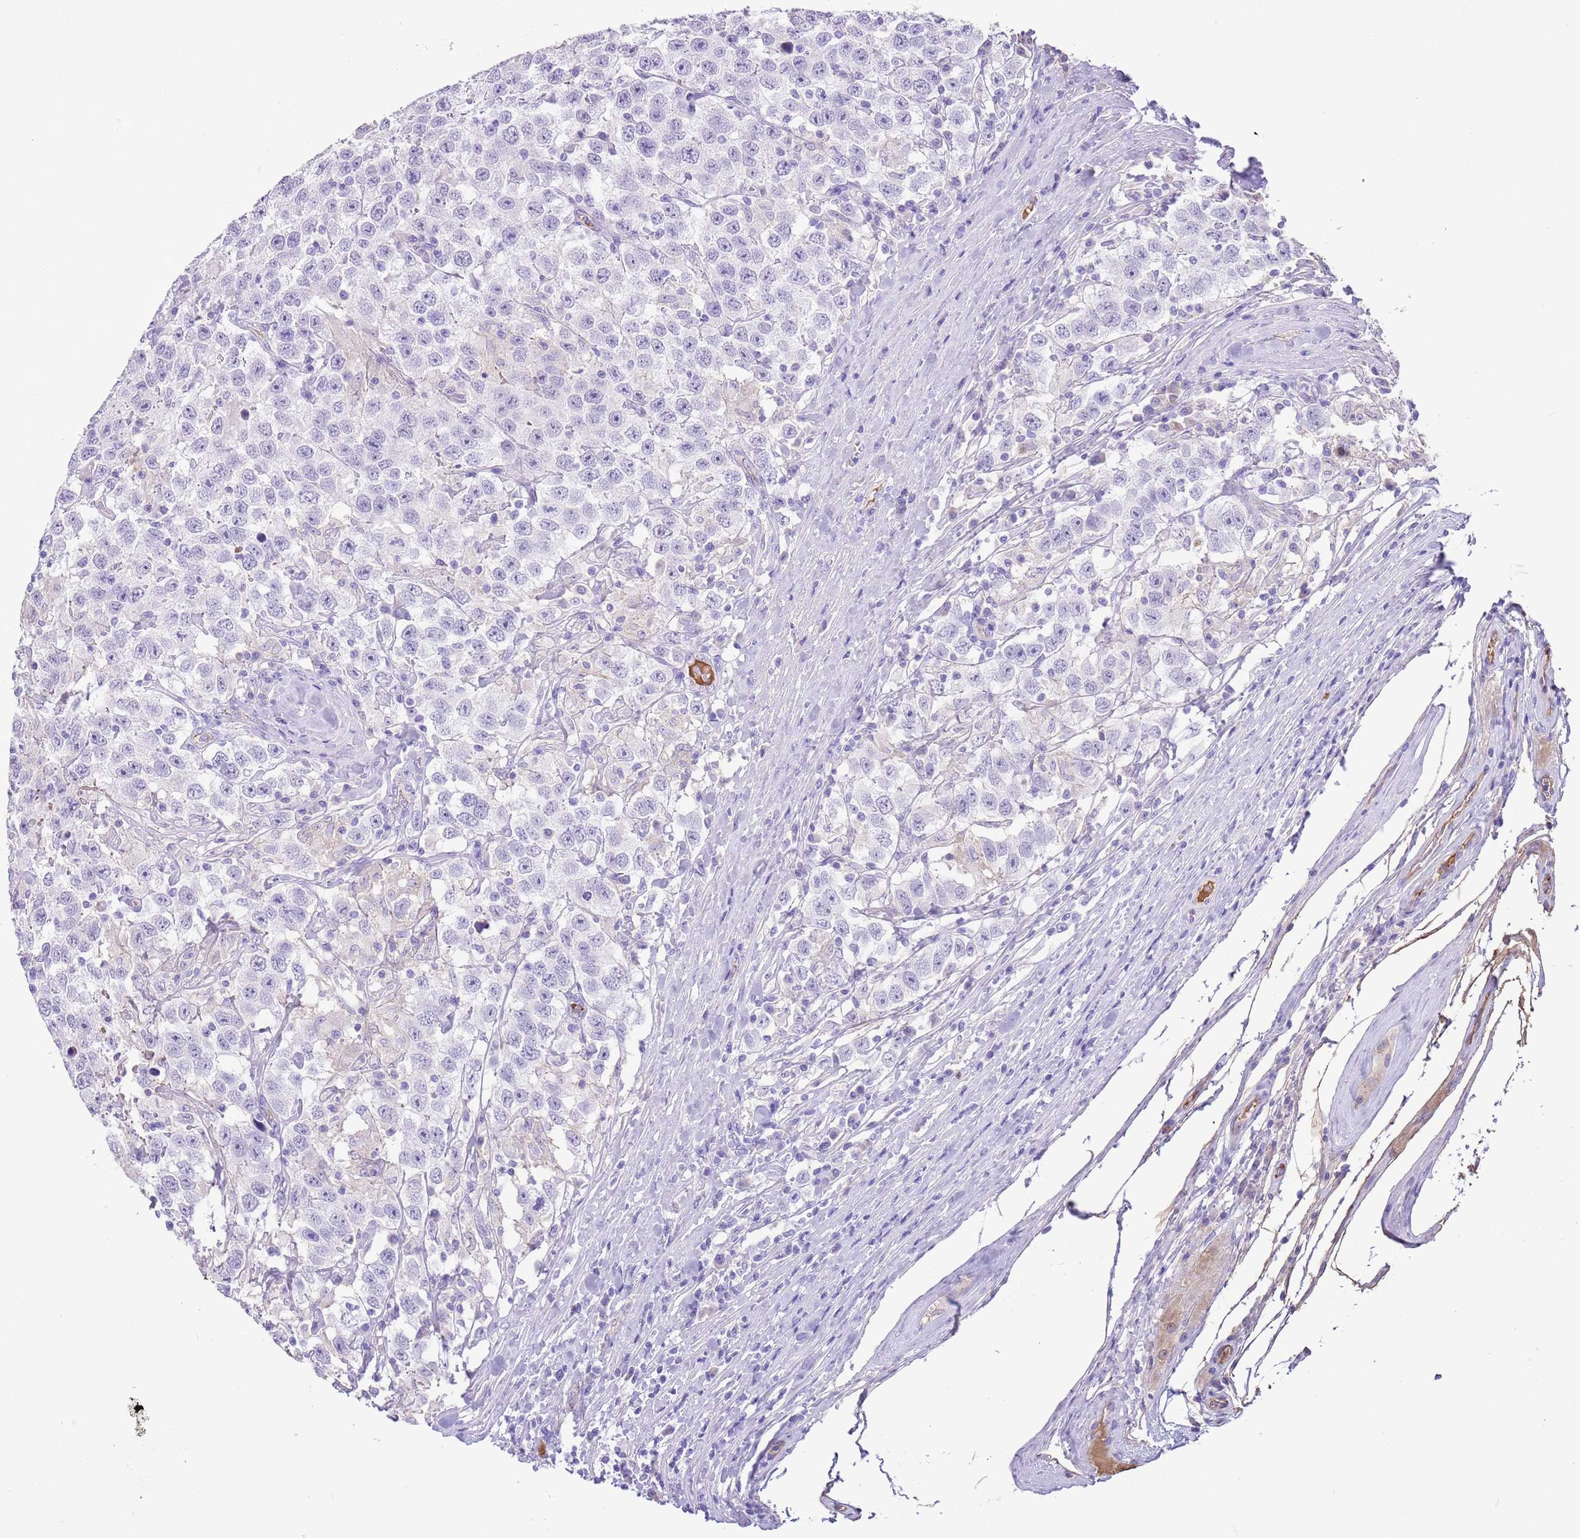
{"staining": {"intensity": "negative", "quantity": "none", "location": "none"}, "tissue": "testis cancer", "cell_type": "Tumor cells", "image_type": "cancer", "snomed": [{"axis": "morphology", "description": "Seminoma, NOS"}, {"axis": "topography", "description": "Testis"}], "caption": "The micrograph displays no significant expression in tumor cells of seminoma (testis).", "gene": "IGF1", "patient": {"sex": "male", "age": 41}}